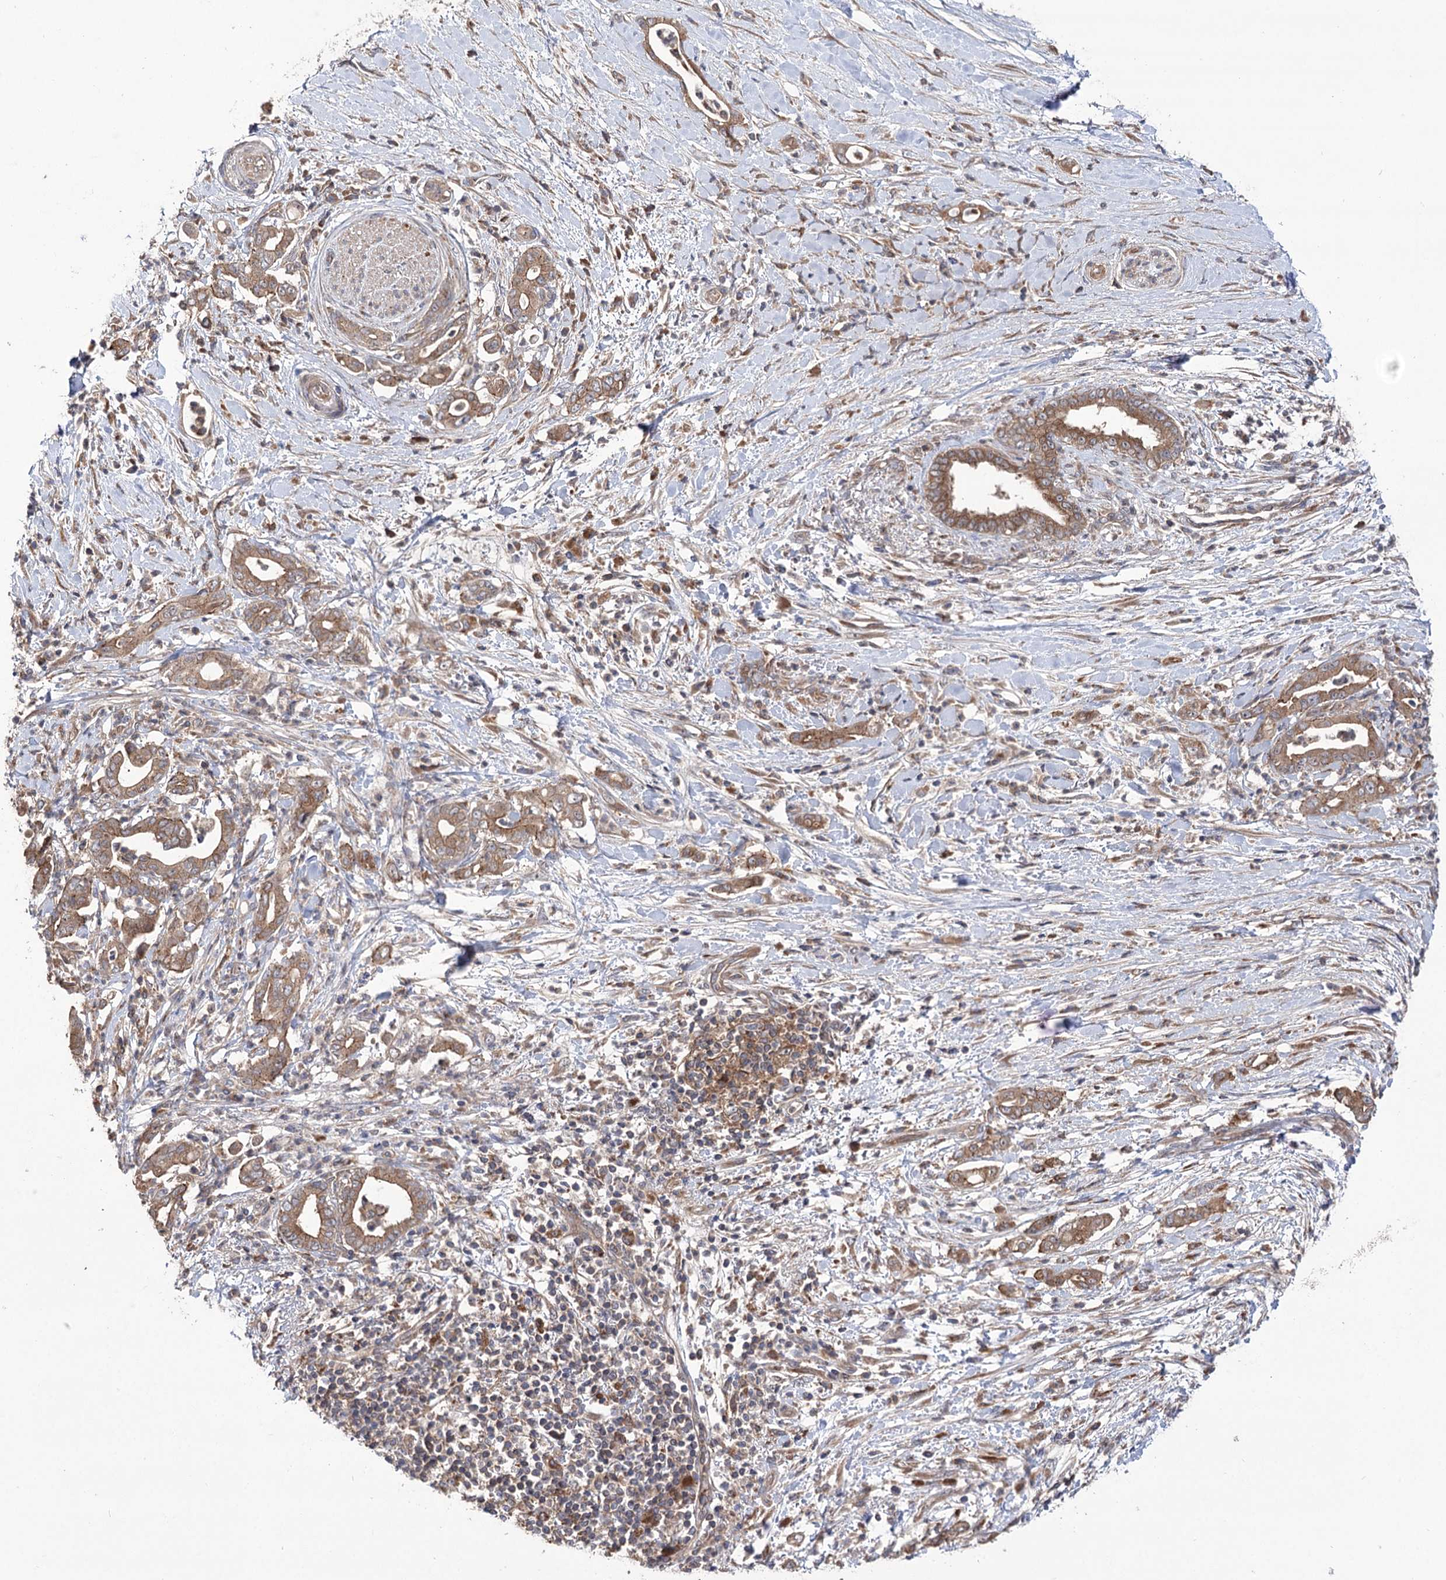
{"staining": {"intensity": "moderate", "quantity": ">75%", "location": "cytoplasmic/membranous"}, "tissue": "pancreatic cancer", "cell_type": "Tumor cells", "image_type": "cancer", "snomed": [{"axis": "morphology", "description": "Adenocarcinoma, NOS"}, {"axis": "topography", "description": "Pancreas"}], "caption": "Immunohistochemical staining of pancreatic adenocarcinoma demonstrates medium levels of moderate cytoplasmic/membranous expression in approximately >75% of tumor cells. (DAB IHC, brown staining for protein, blue staining for nuclei).", "gene": "VPS37B", "patient": {"sex": "female", "age": 55}}